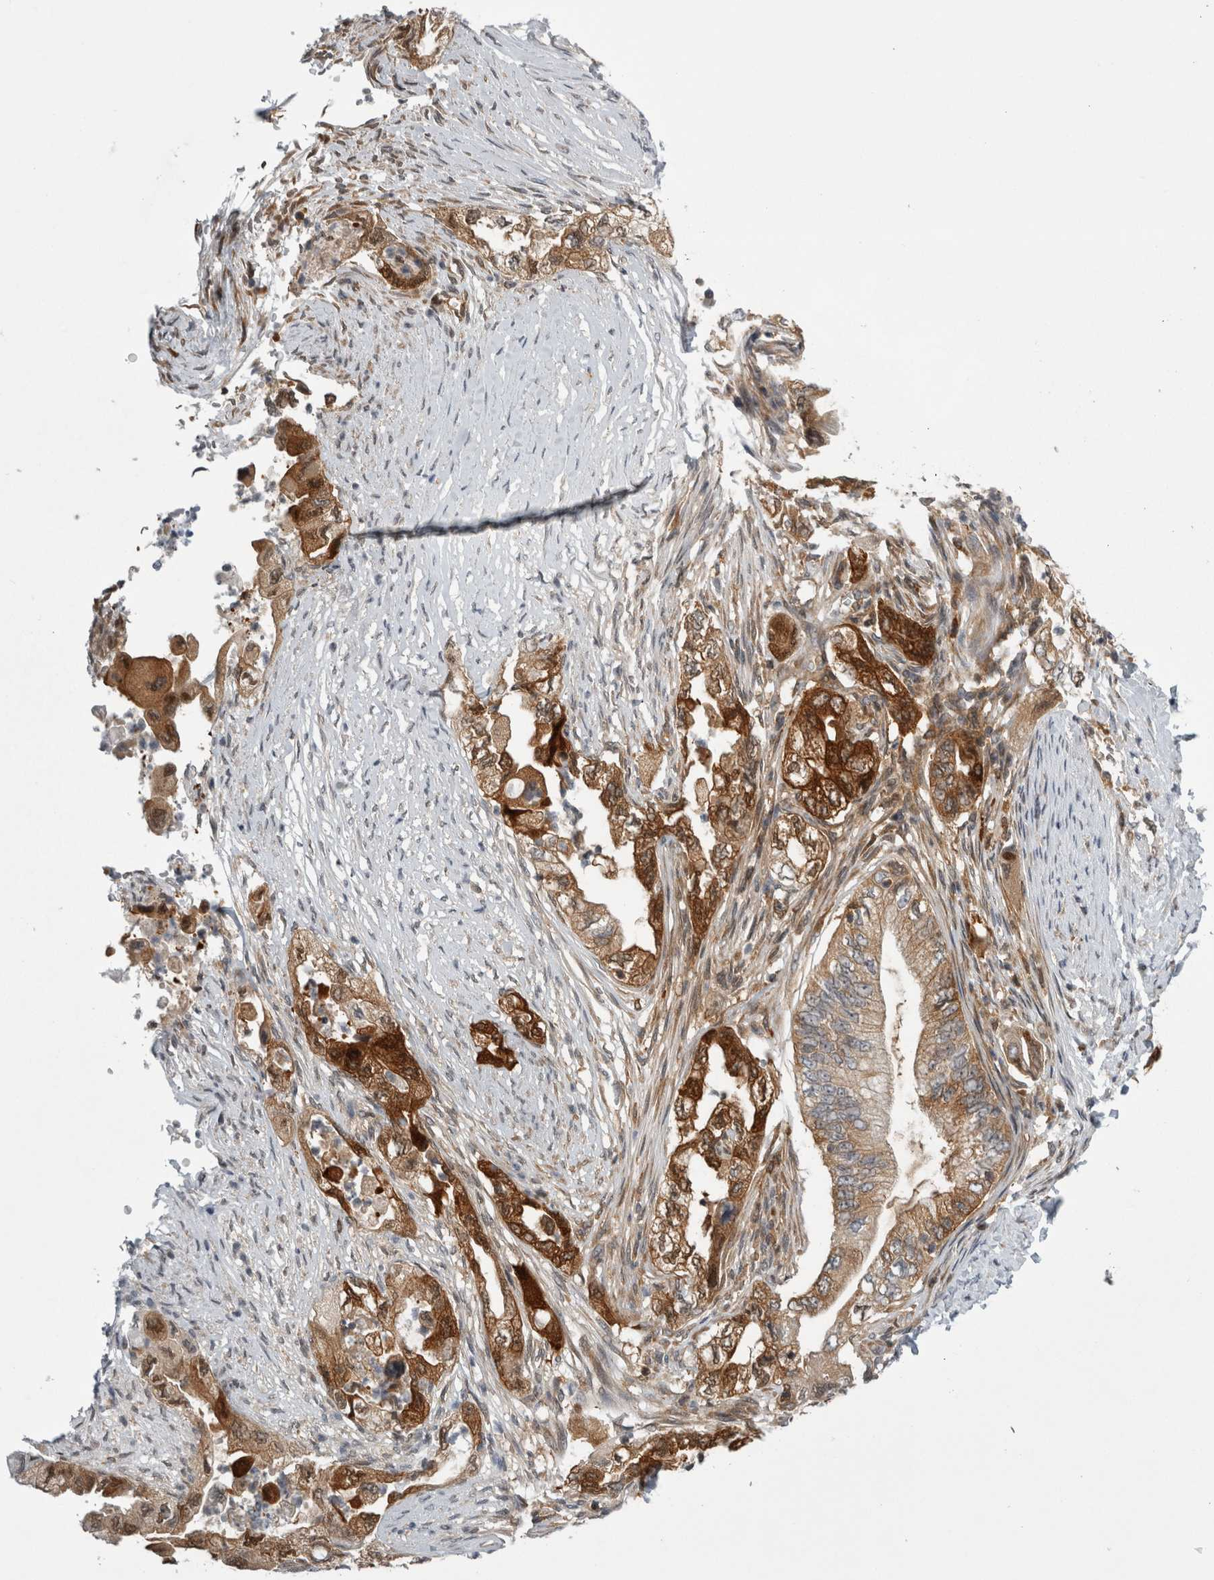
{"staining": {"intensity": "strong", "quantity": ">75%", "location": "cytoplasmic/membranous"}, "tissue": "pancreatic cancer", "cell_type": "Tumor cells", "image_type": "cancer", "snomed": [{"axis": "morphology", "description": "Adenocarcinoma, NOS"}, {"axis": "topography", "description": "Pancreas"}], "caption": "This micrograph reveals pancreatic cancer (adenocarcinoma) stained with immunohistochemistry to label a protein in brown. The cytoplasmic/membranous of tumor cells show strong positivity for the protein. Nuclei are counter-stained blue.", "gene": "CACYBP", "patient": {"sex": "female", "age": 73}}